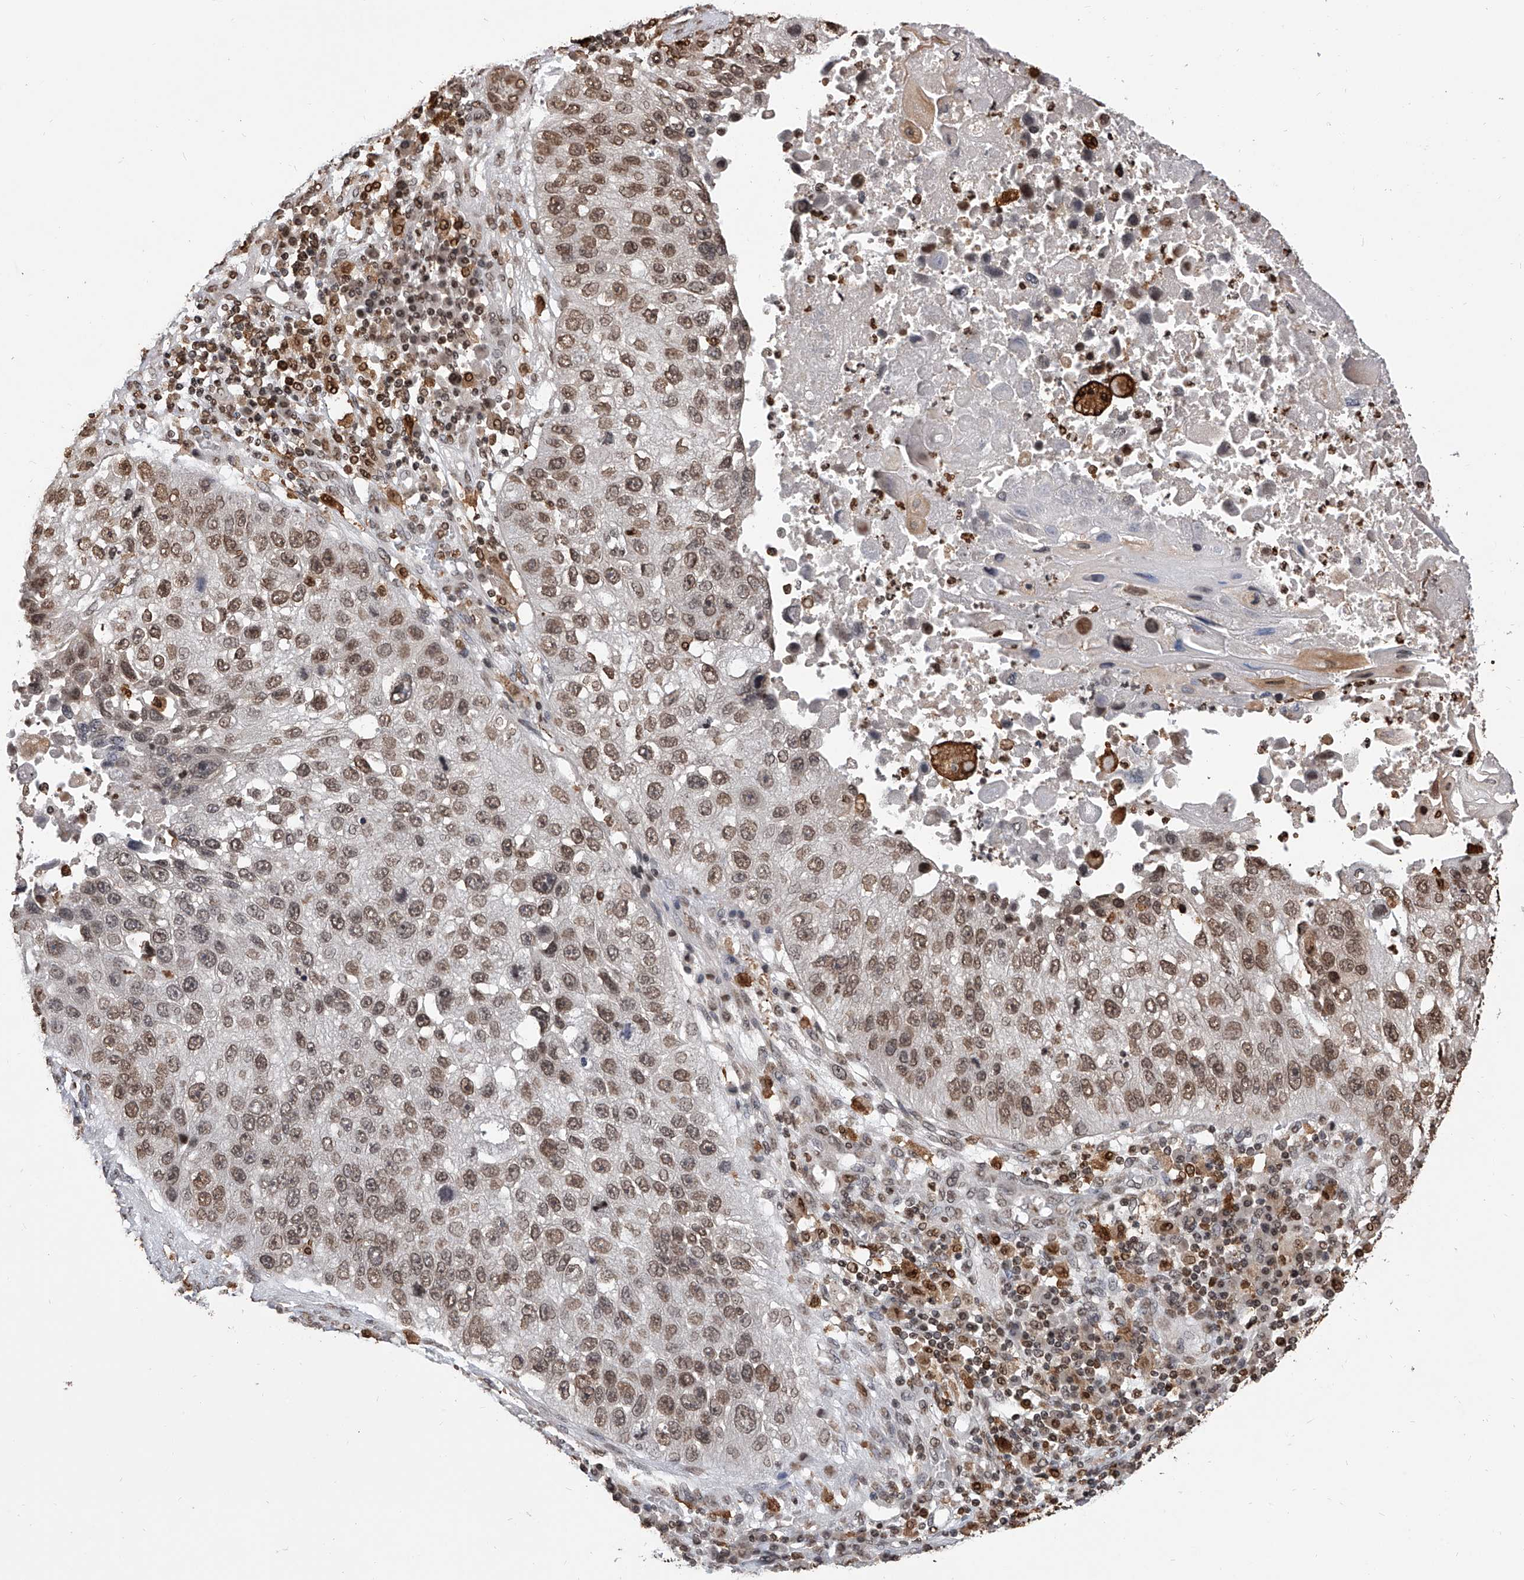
{"staining": {"intensity": "moderate", "quantity": ">75%", "location": "nuclear"}, "tissue": "lung cancer", "cell_type": "Tumor cells", "image_type": "cancer", "snomed": [{"axis": "morphology", "description": "Squamous cell carcinoma, NOS"}, {"axis": "topography", "description": "Lung"}], "caption": "Human squamous cell carcinoma (lung) stained with a protein marker displays moderate staining in tumor cells.", "gene": "CFAP410", "patient": {"sex": "male", "age": 61}}